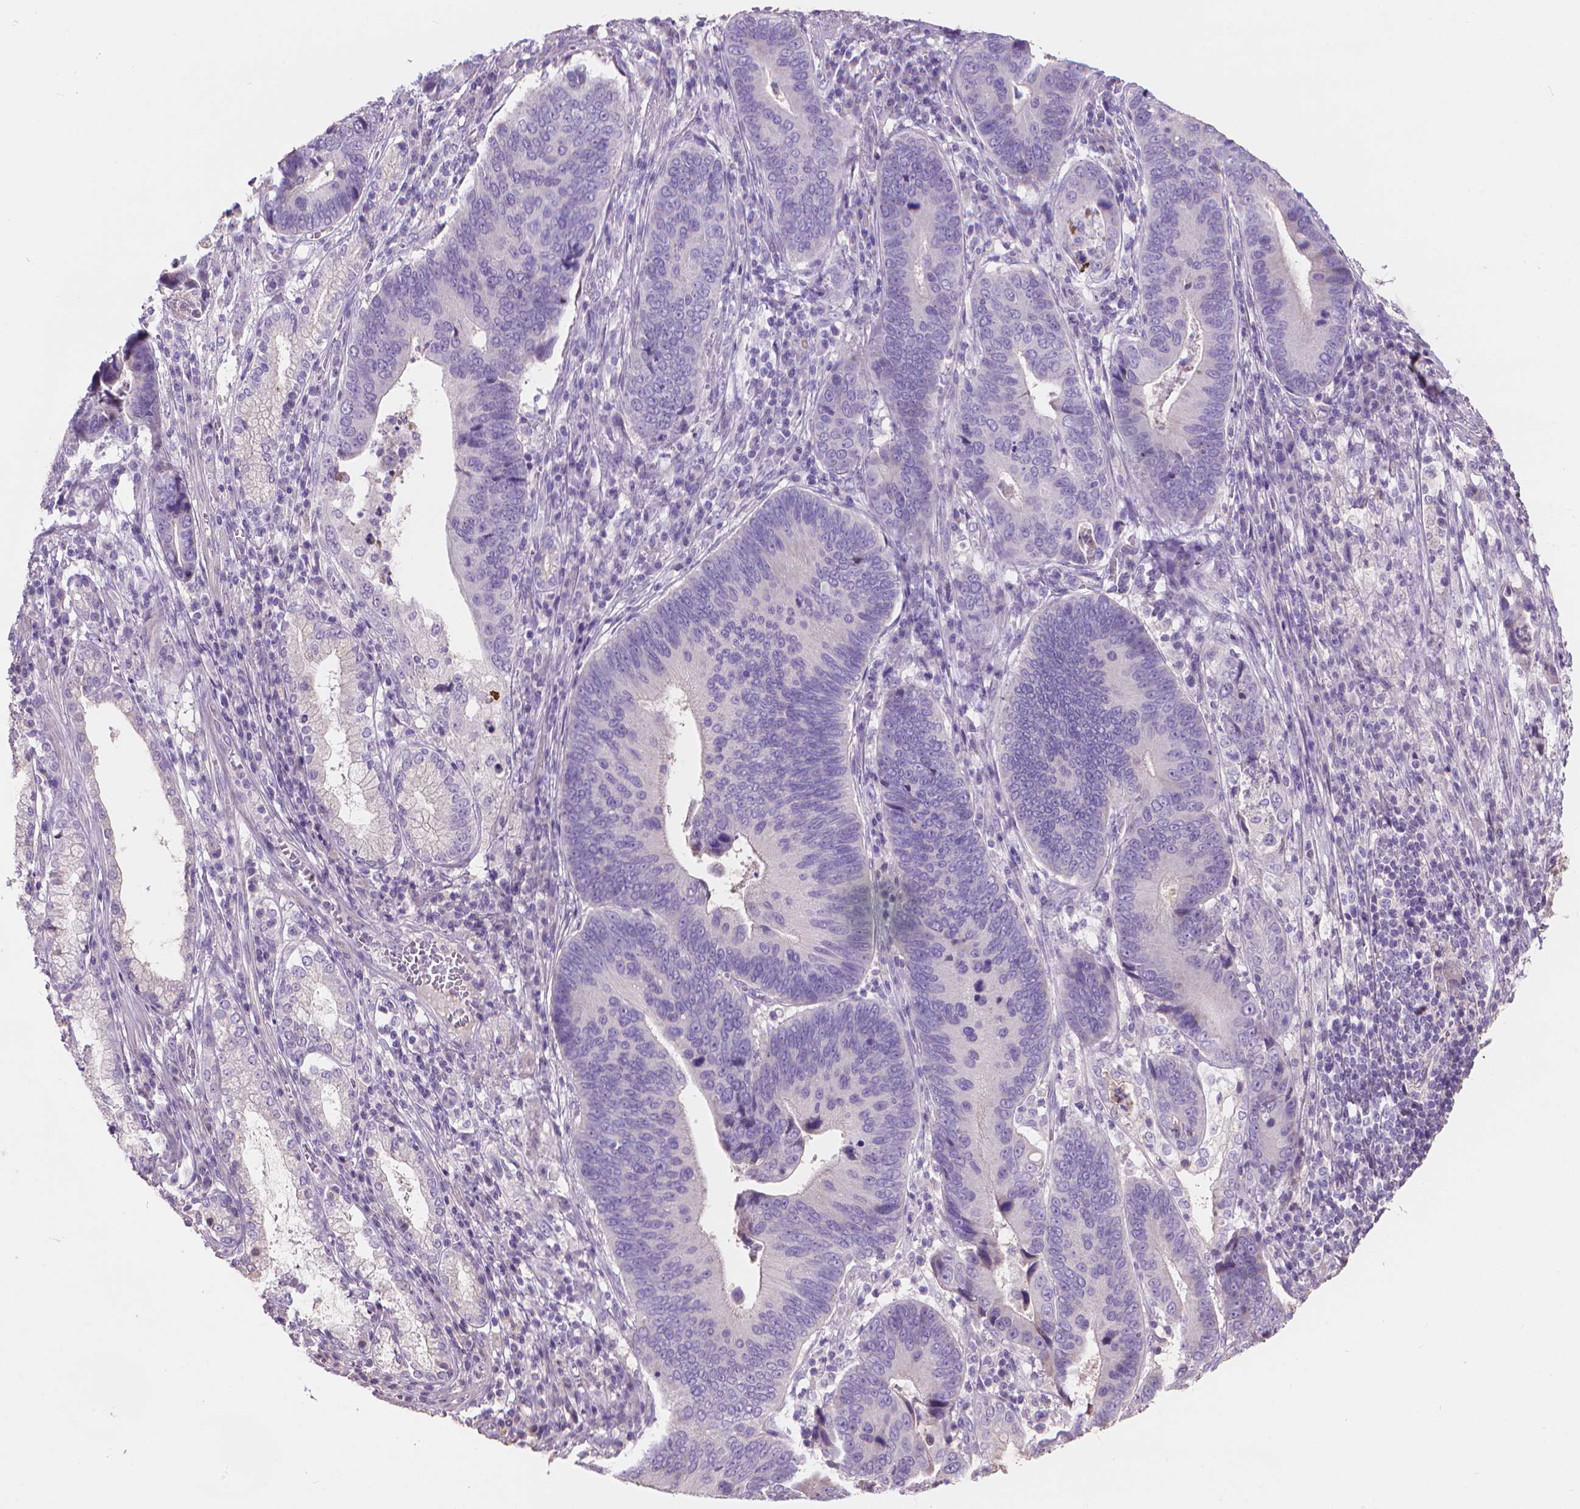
{"staining": {"intensity": "negative", "quantity": "none", "location": "none"}, "tissue": "stomach cancer", "cell_type": "Tumor cells", "image_type": "cancer", "snomed": [{"axis": "morphology", "description": "Adenocarcinoma, NOS"}, {"axis": "topography", "description": "Stomach"}], "caption": "There is no significant staining in tumor cells of stomach cancer.", "gene": "CABCOCO1", "patient": {"sex": "male", "age": 84}}